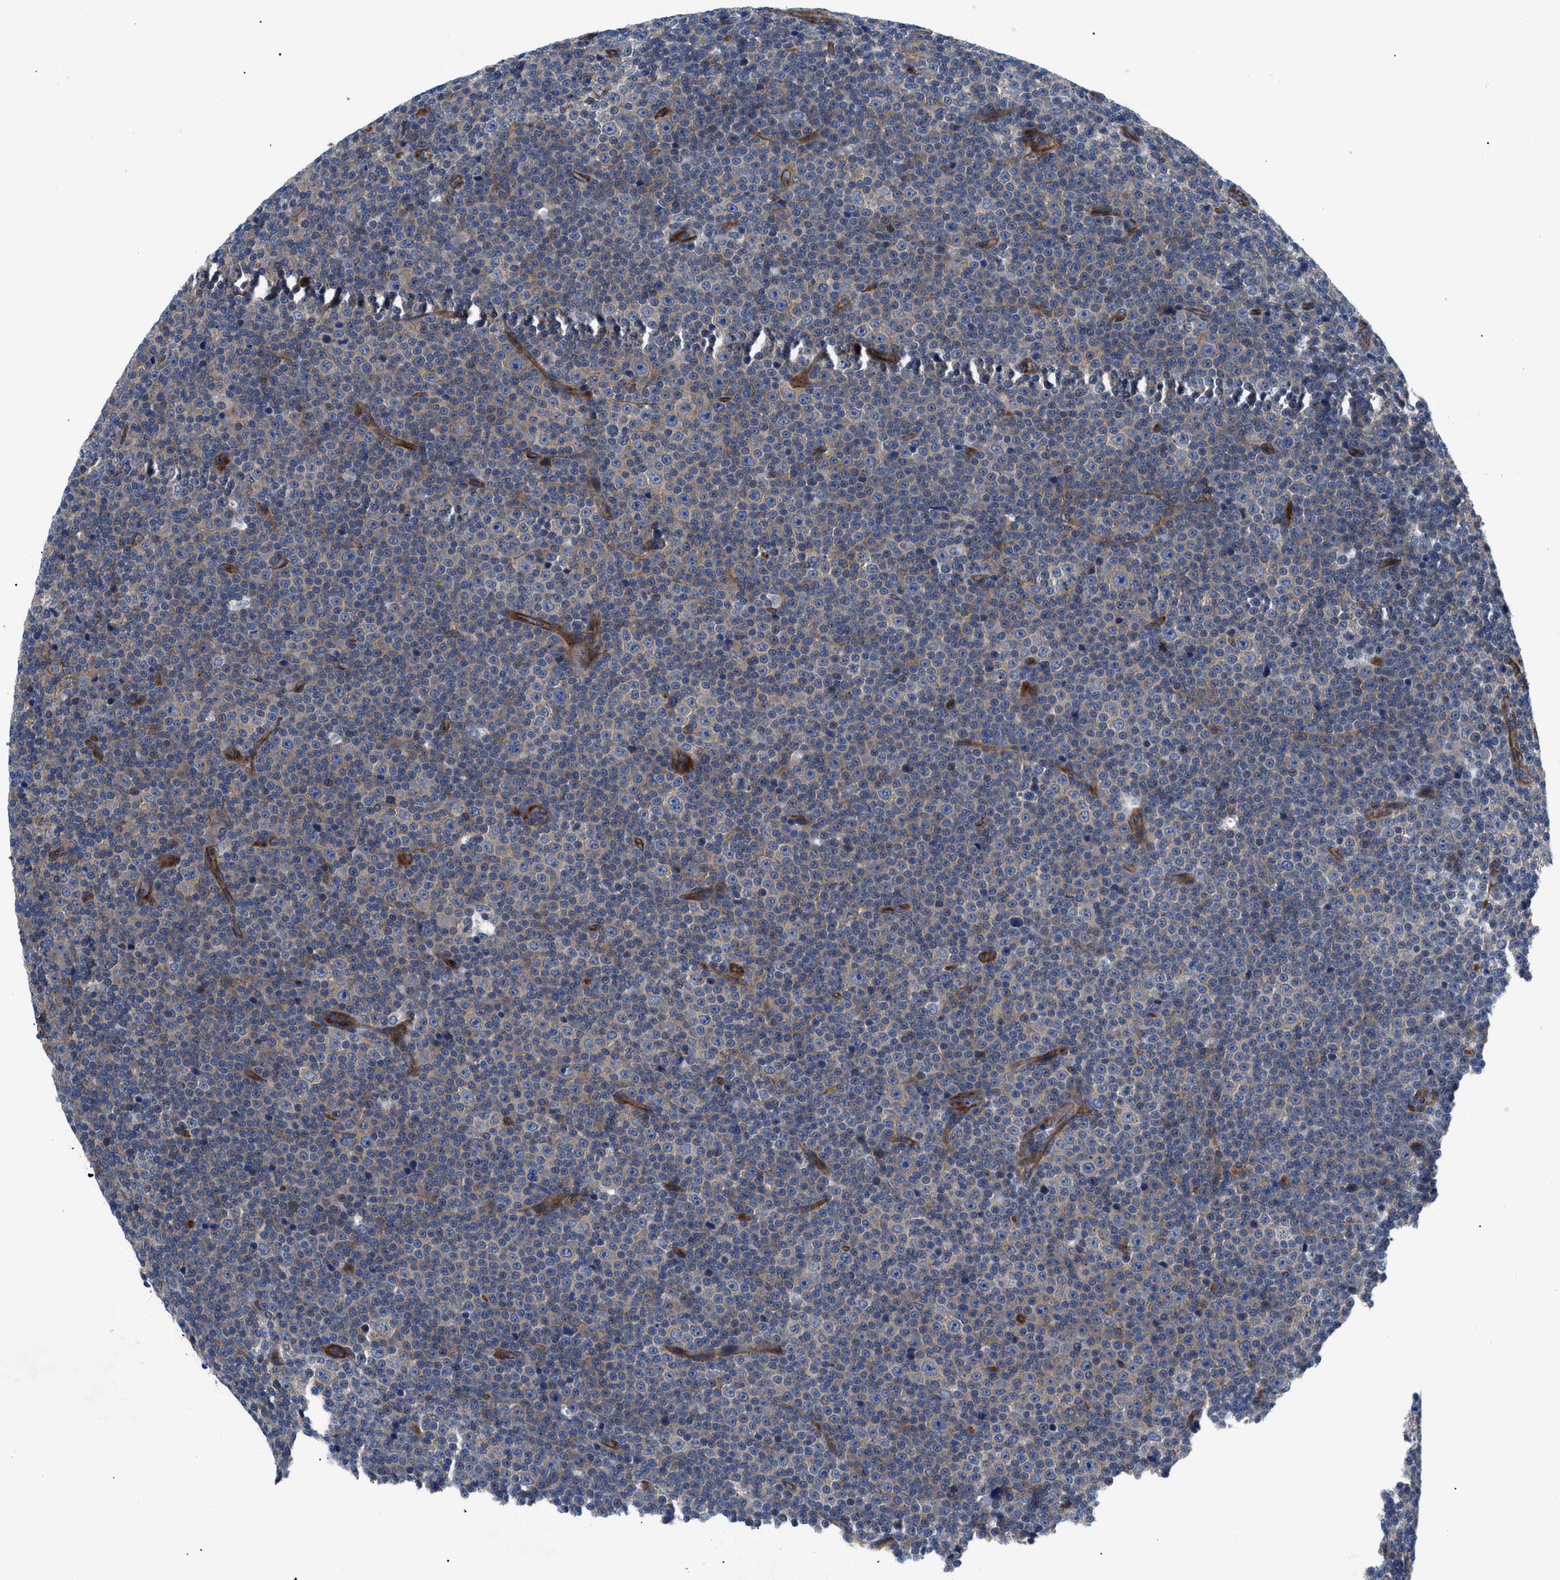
{"staining": {"intensity": "weak", "quantity": ">75%", "location": "cytoplasmic/membranous"}, "tissue": "lymphoma", "cell_type": "Tumor cells", "image_type": "cancer", "snomed": [{"axis": "morphology", "description": "Malignant lymphoma, non-Hodgkin's type, Low grade"}, {"axis": "topography", "description": "Lymph node"}], "caption": "Lymphoma stained with a protein marker displays weak staining in tumor cells.", "gene": "TRIP4", "patient": {"sex": "female", "age": 67}}